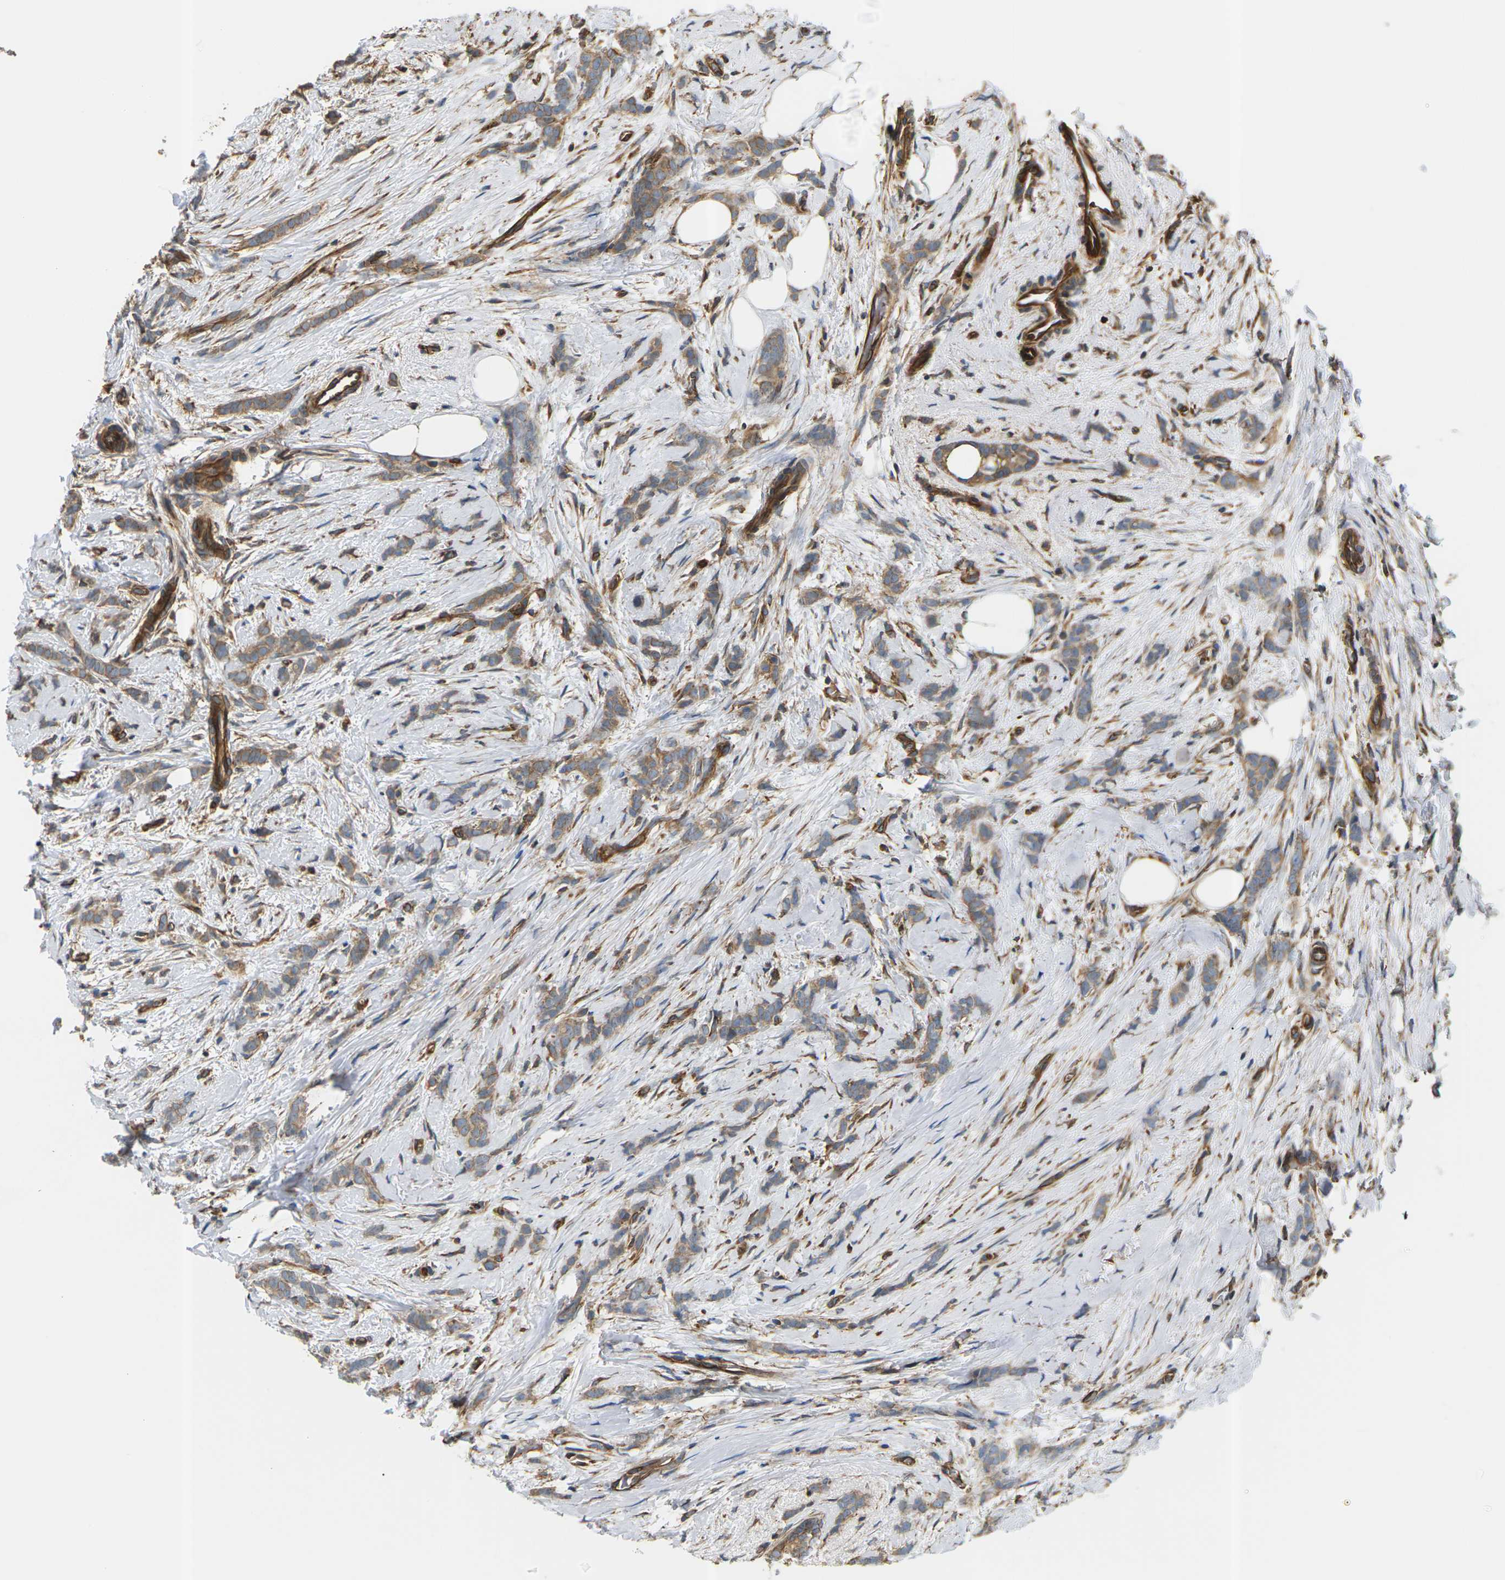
{"staining": {"intensity": "moderate", "quantity": ">75%", "location": "cytoplasmic/membranous"}, "tissue": "breast cancer", "cell_type": "Tumor cells", "image_type": "cancer", "snomed": [{"axis": "morphology", "description": "Lobular carcinoma, in situ"}, {"axis": "morphology", "description": "Lobular carcinoma"}, {"axis": "topography", "description": "Breast"}], "caption": "An IHC micrograph of neoplastic tissue is shown. Protein staining in brown shows moderate cytoplasmic/membranous positivity in breast cancer within tumor cells.", "gene": "PCDHB4", "patient": {"sex": "female", "age": 41}}